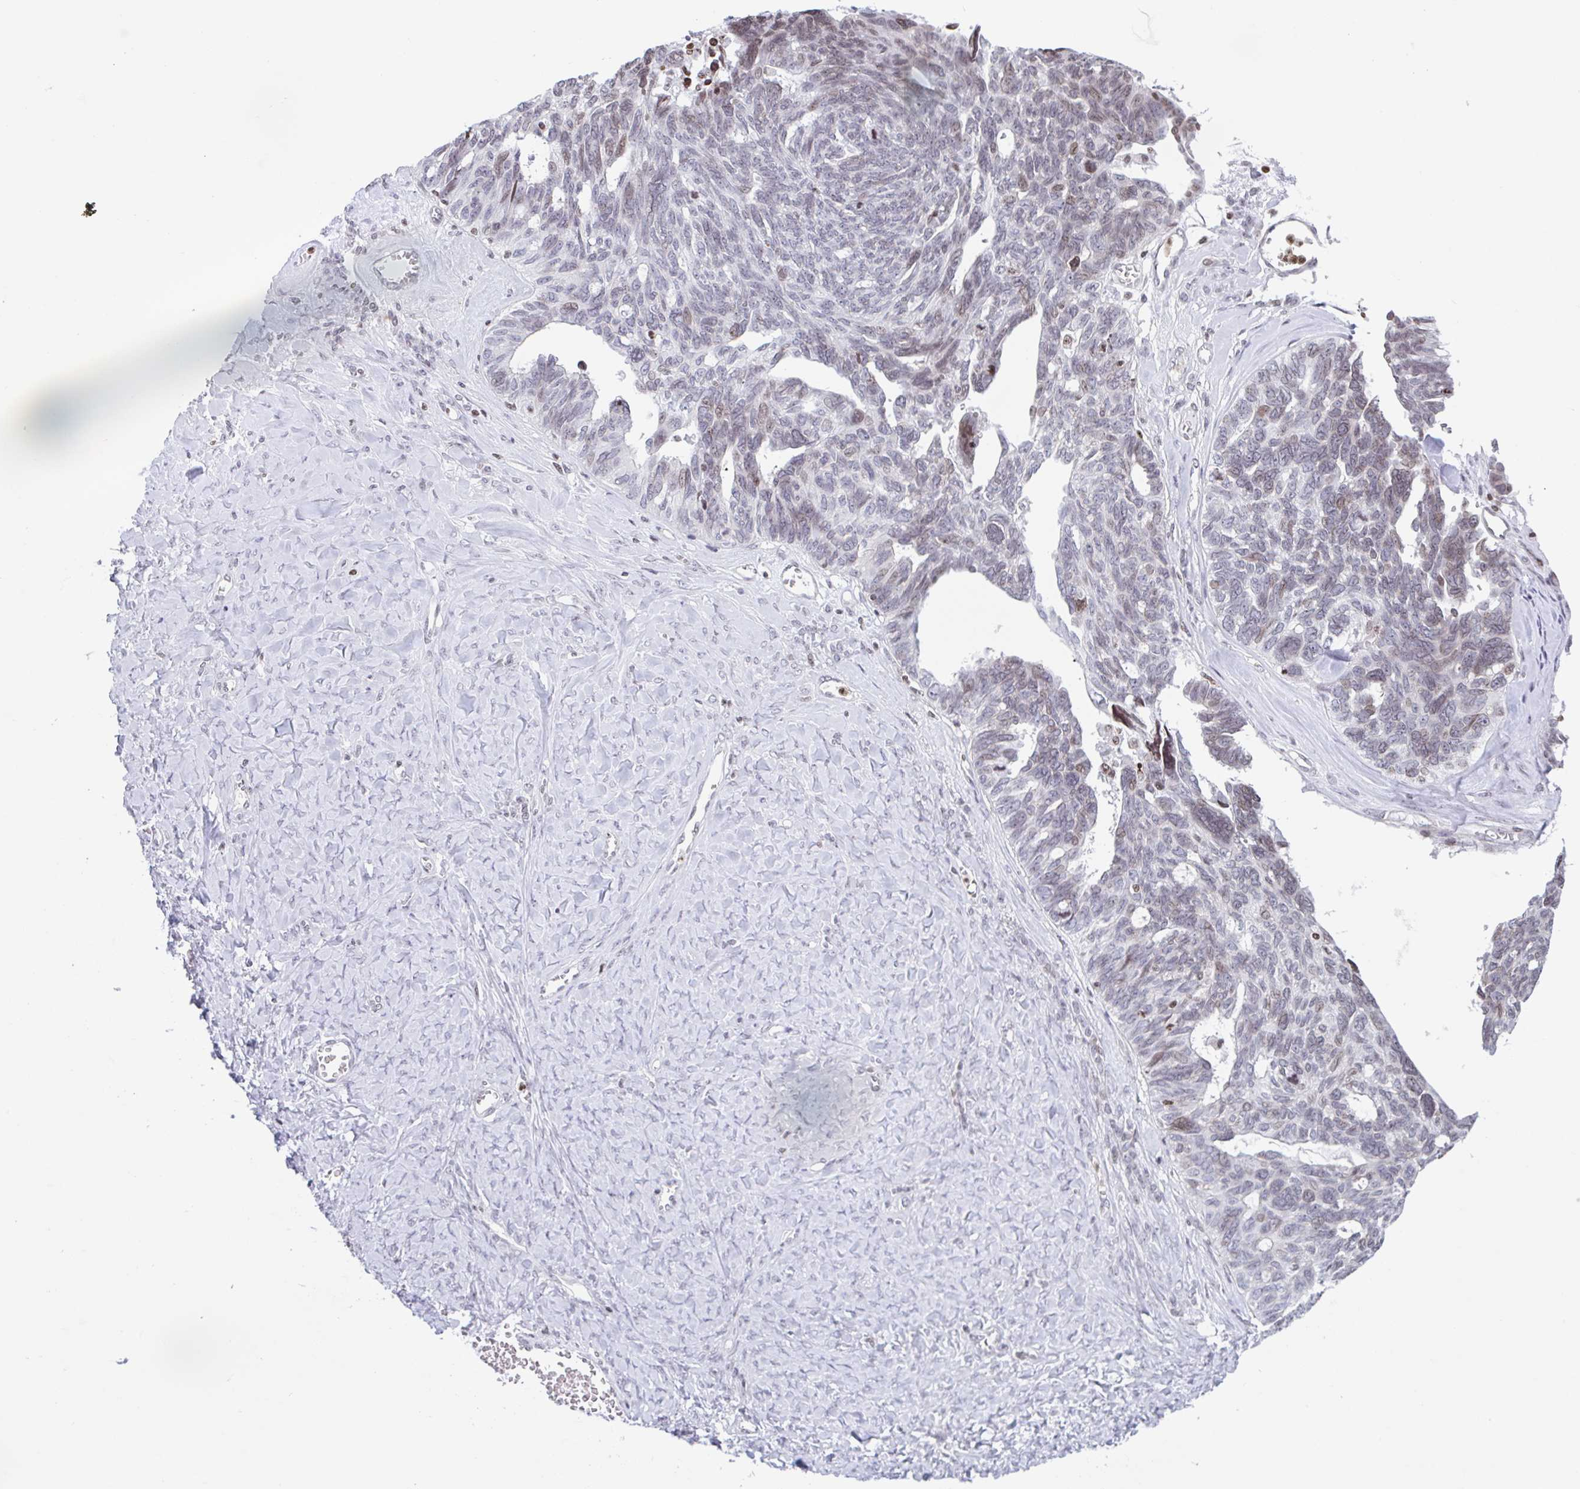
{"staining": {"intensity": "weak", "quantity": "25%-75%", "location": "nuclear"}, "tissue": "ovarian cancer", "cell_type": "Tumor cells", "image_type": "cancer", "snomed": [{"axis": "morphology", "description": "Cystadenocarcinoma, serous, NOS"}, {"axis": "topography", "description": "Ovary"}], "caption": "Brown immunohistochemical staining in serous cystadenocarcinoma (ovarian) displays weak nuclear positivity in about 25%-75% of tumor cells. (Stains: DAB (3,3'-diaminobenzidine) in brown, nuclei in blue, Microscopy: brightfield microscopy at high magnification).", "gene": "NOL6", "patient": {"sex": "female", "age": 79}}